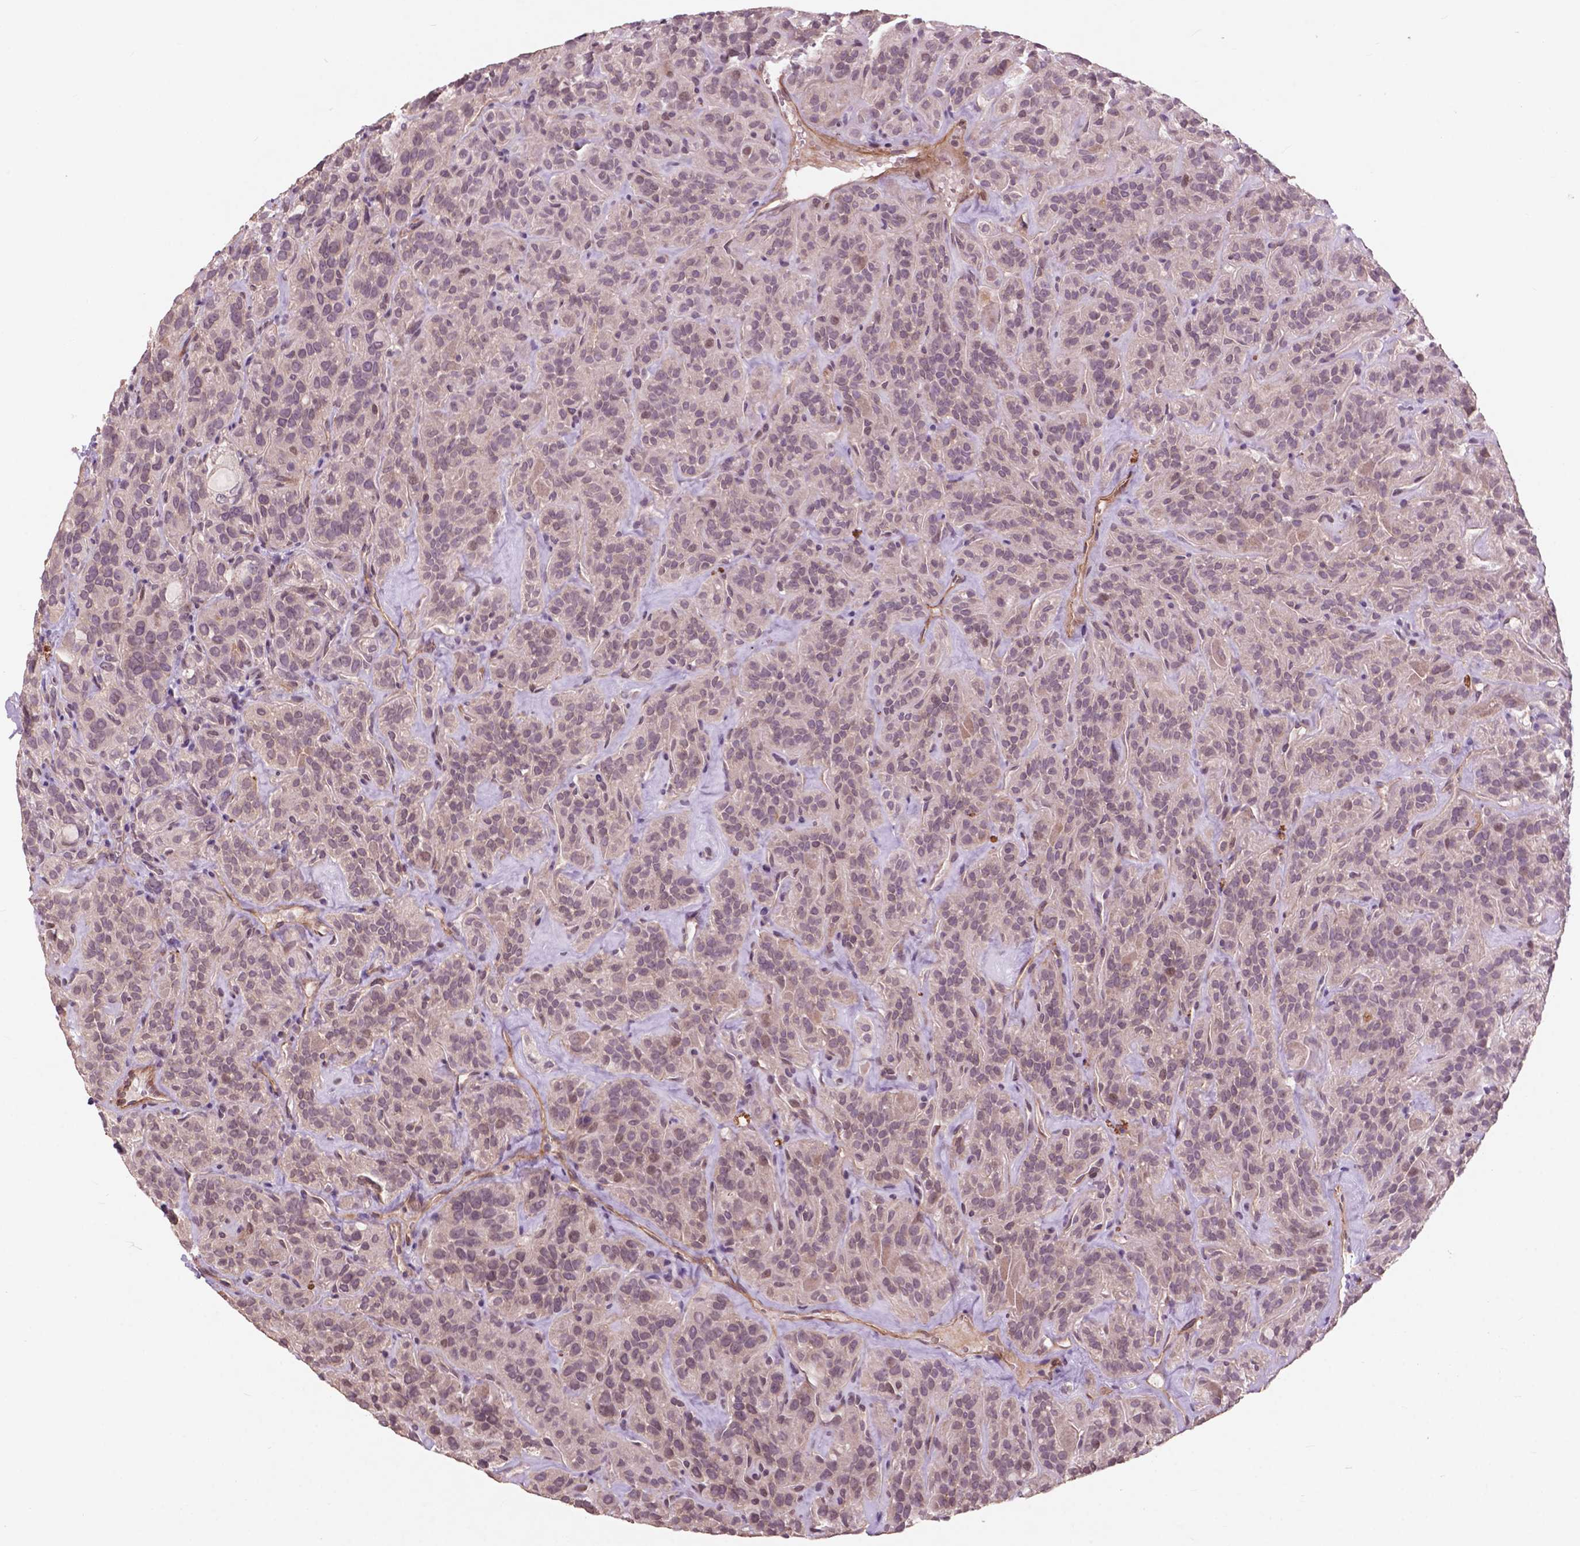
{"staining": {"intensity": "weak", "quantity": "<25%", "location": "nuclear"}, "tissue": "thyroid cancer", "cell_type": "Tumor cells", "image_type": "cancer", "snomed": [{"axis": "morphology", "description": "Papillary adenocarcinoma, NOS"}, {"axis": "topography", "description": "Thyroid gland"}], "caption": "High magnification brightfield microscopy of thyroid papillary adenocarcinoma stained with DAB (3,3'-diaminobenzidine) (brown) and counterstained with hematoxylin (blue): tumor cells show no significant expression.", "gene": "RFPL4B", "patient": {"sex": "female", "age": 45}}